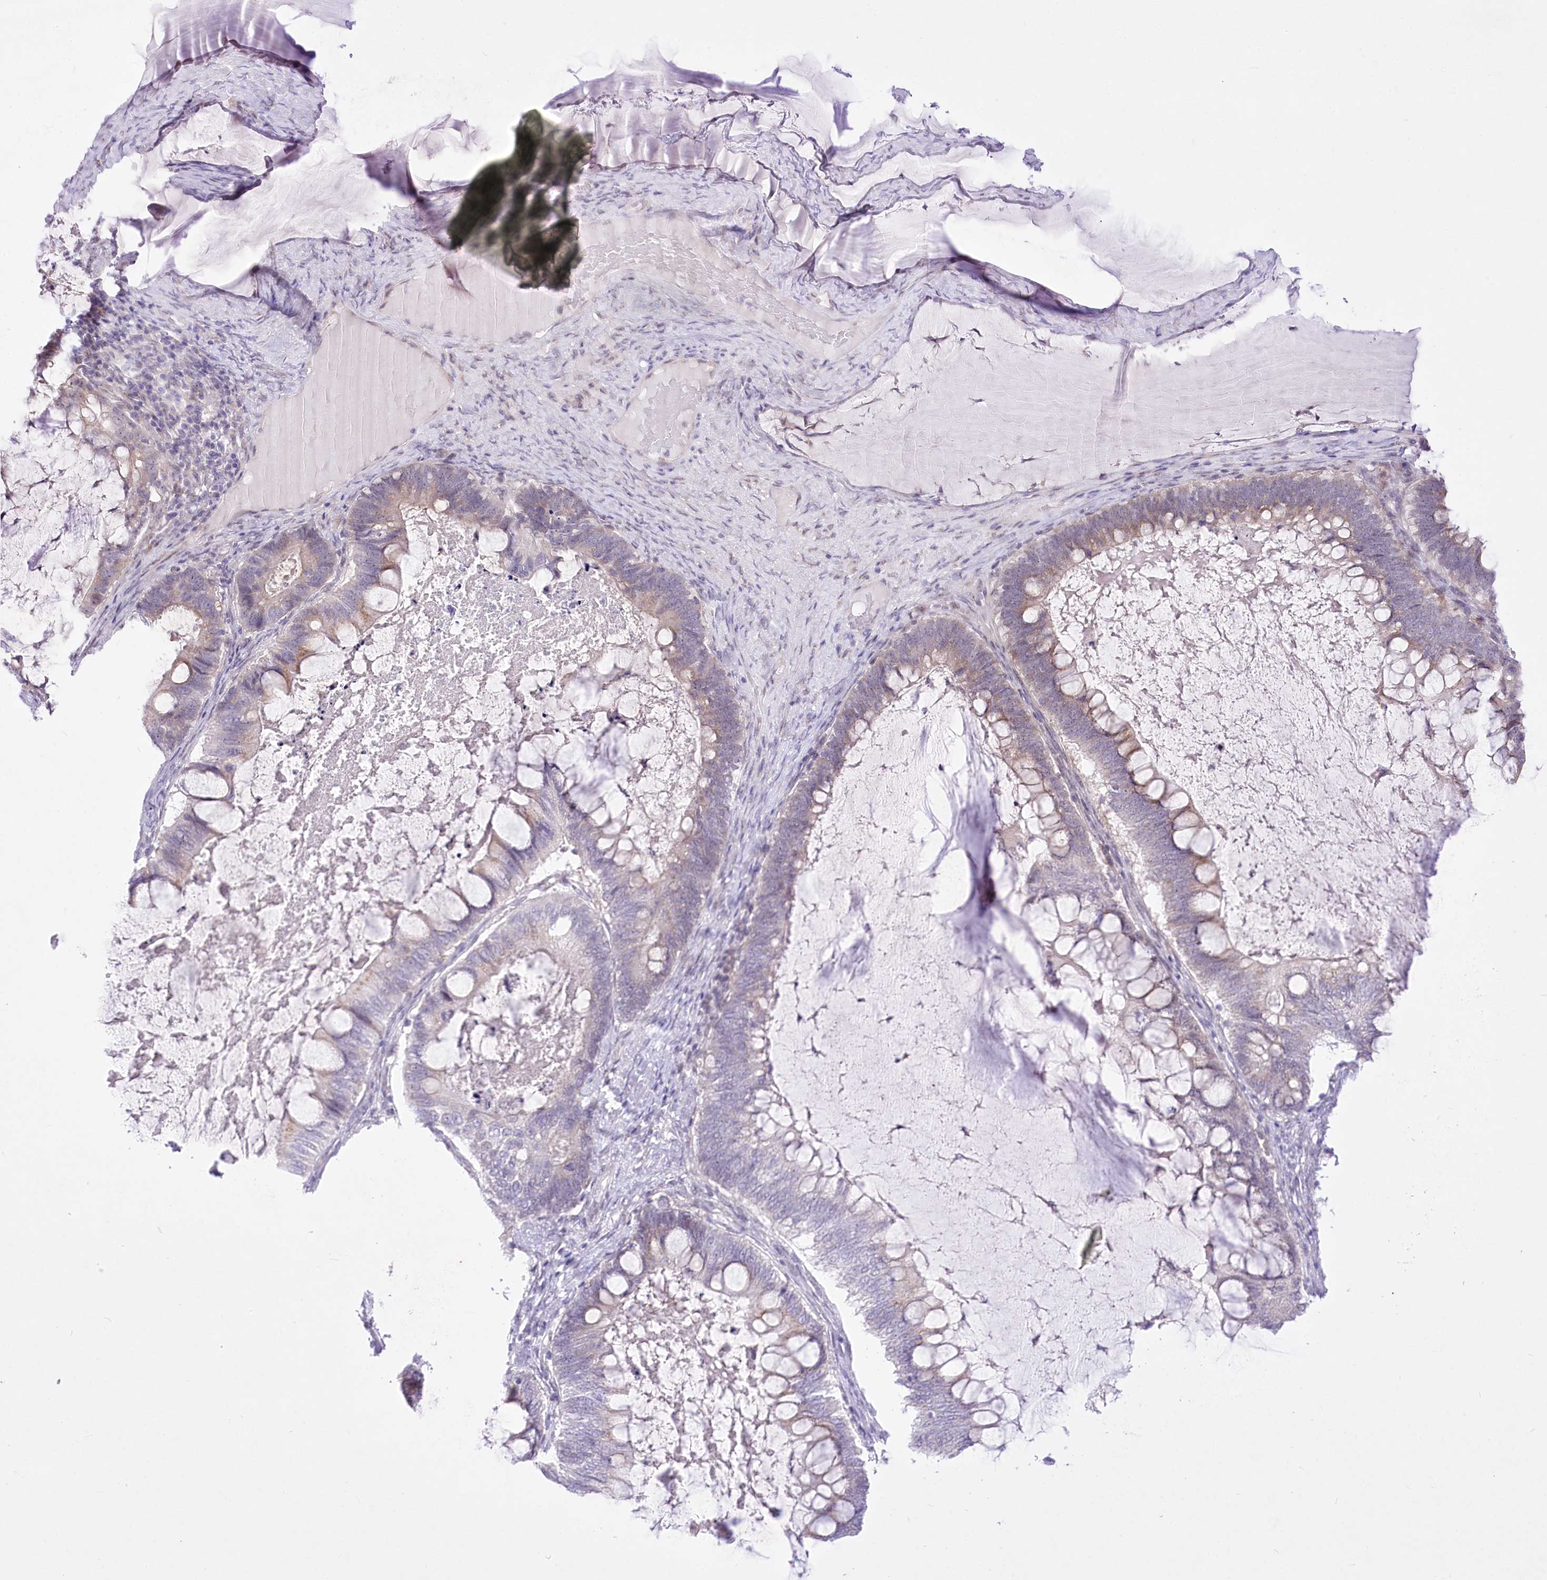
{"staining": {"intensity": "weak", "quantity": "<25%", "location": "cytoplasmic/membranous"}, "tissue": "ovarian cancer", "cell_type": "Tumor cells", "image_type": "cancer", "snomed": [{"axis": "morphology", "description": "Cystadenocarcinoma, mucinous, NOS"}, {"axis": "topography", "description": "Ovary"}], "caption": "Protein analysis of ovarian mucinous cystadenocarcinoma shows no significant staining in tumor cells.", "gene": "BEND7", "patient": {"sex": "female", "age": 61}}